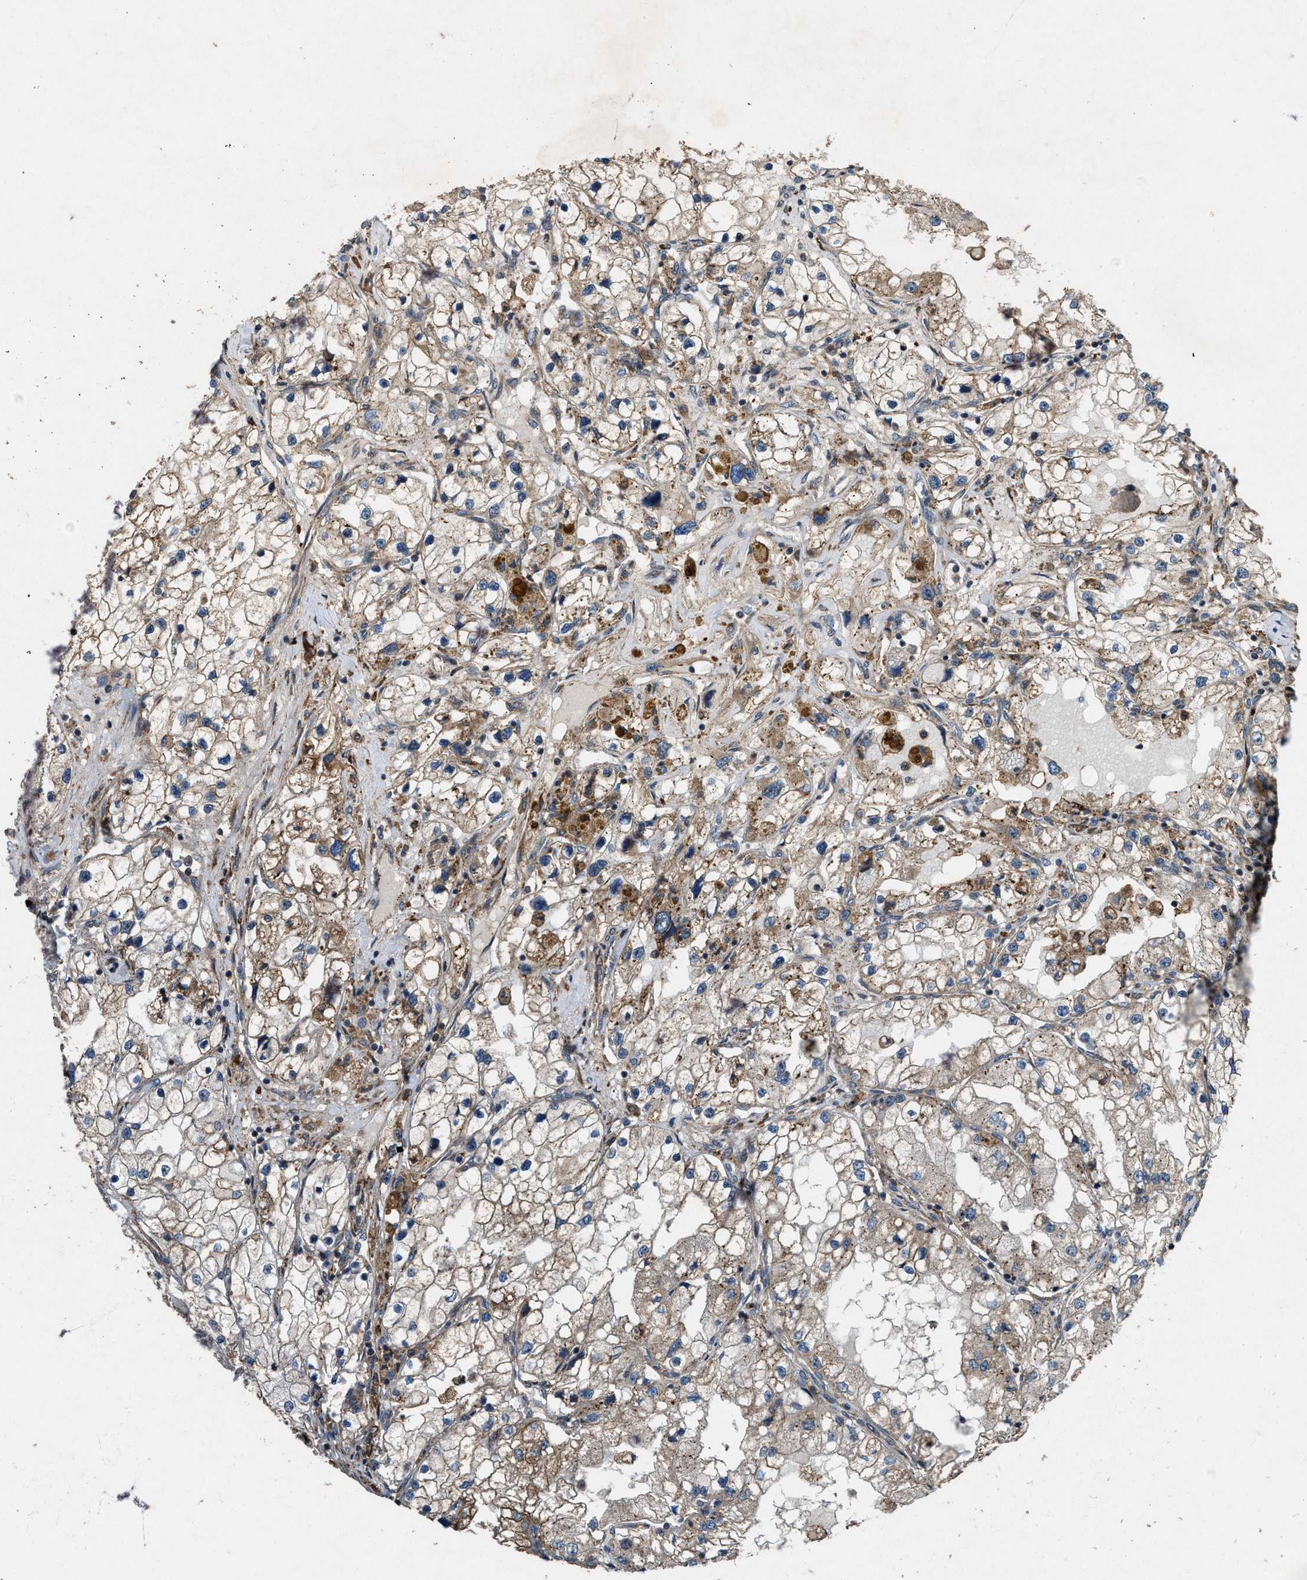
{"staining": {"intensity": "weak", "quantity": ">75%", "location": "cytoplasmic/membranous"}, "tissue": "renal cancer", "cell_type": "Tumor cells", "image_type": "cancer", "snomed": [{"axis": "morphology", "description": "Adenocarcinoma, NOS"}, {"axis": "topography", "description": "Kidney"}], "caption": "Renal adenocarcinoma stained with a protein marker demonstrates weak staining in tumor cells.", "gene": "LRRC72", "patient": {"sex": "male", "age": 68}}